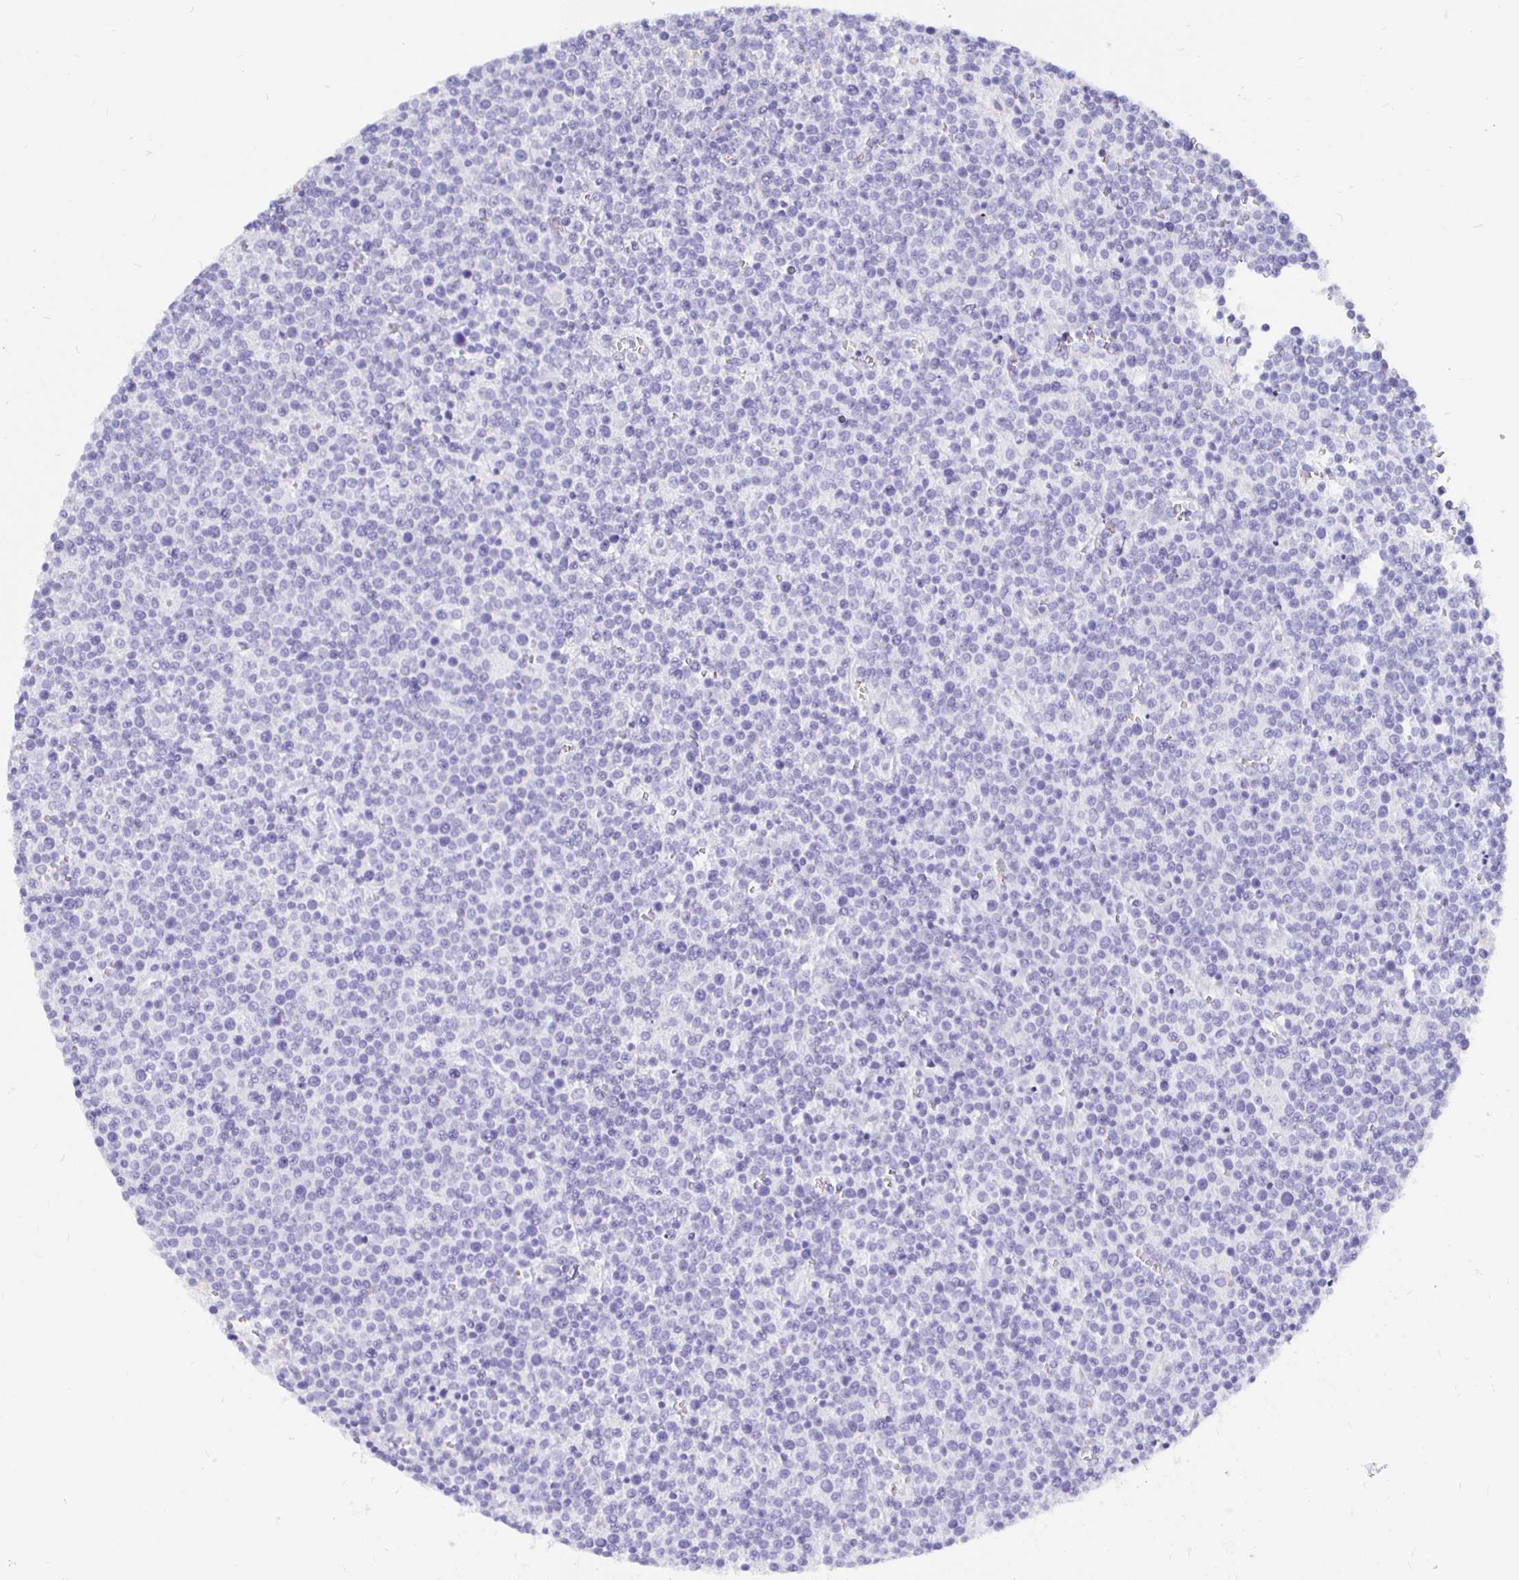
{"staining": {"intensity": "negative", "quantity": "none", "location": "none"}, "tissue": "lymphoma", "cell_type": "Tumor cells", "image_type": "cancer", "snomed": [{"axis": "morphology", "description": "Malignant lymphoma, non-Hodgkin's type, High grade"}, {"axis": "topography", "description": "Lymph node"}], "caption": "There is no significant expression in tumor cells of high-grade malignant lymphoma, non-Hodgkin's type.", "gene": "UMOD", "patient": {"sex": "male", "age": 61}}